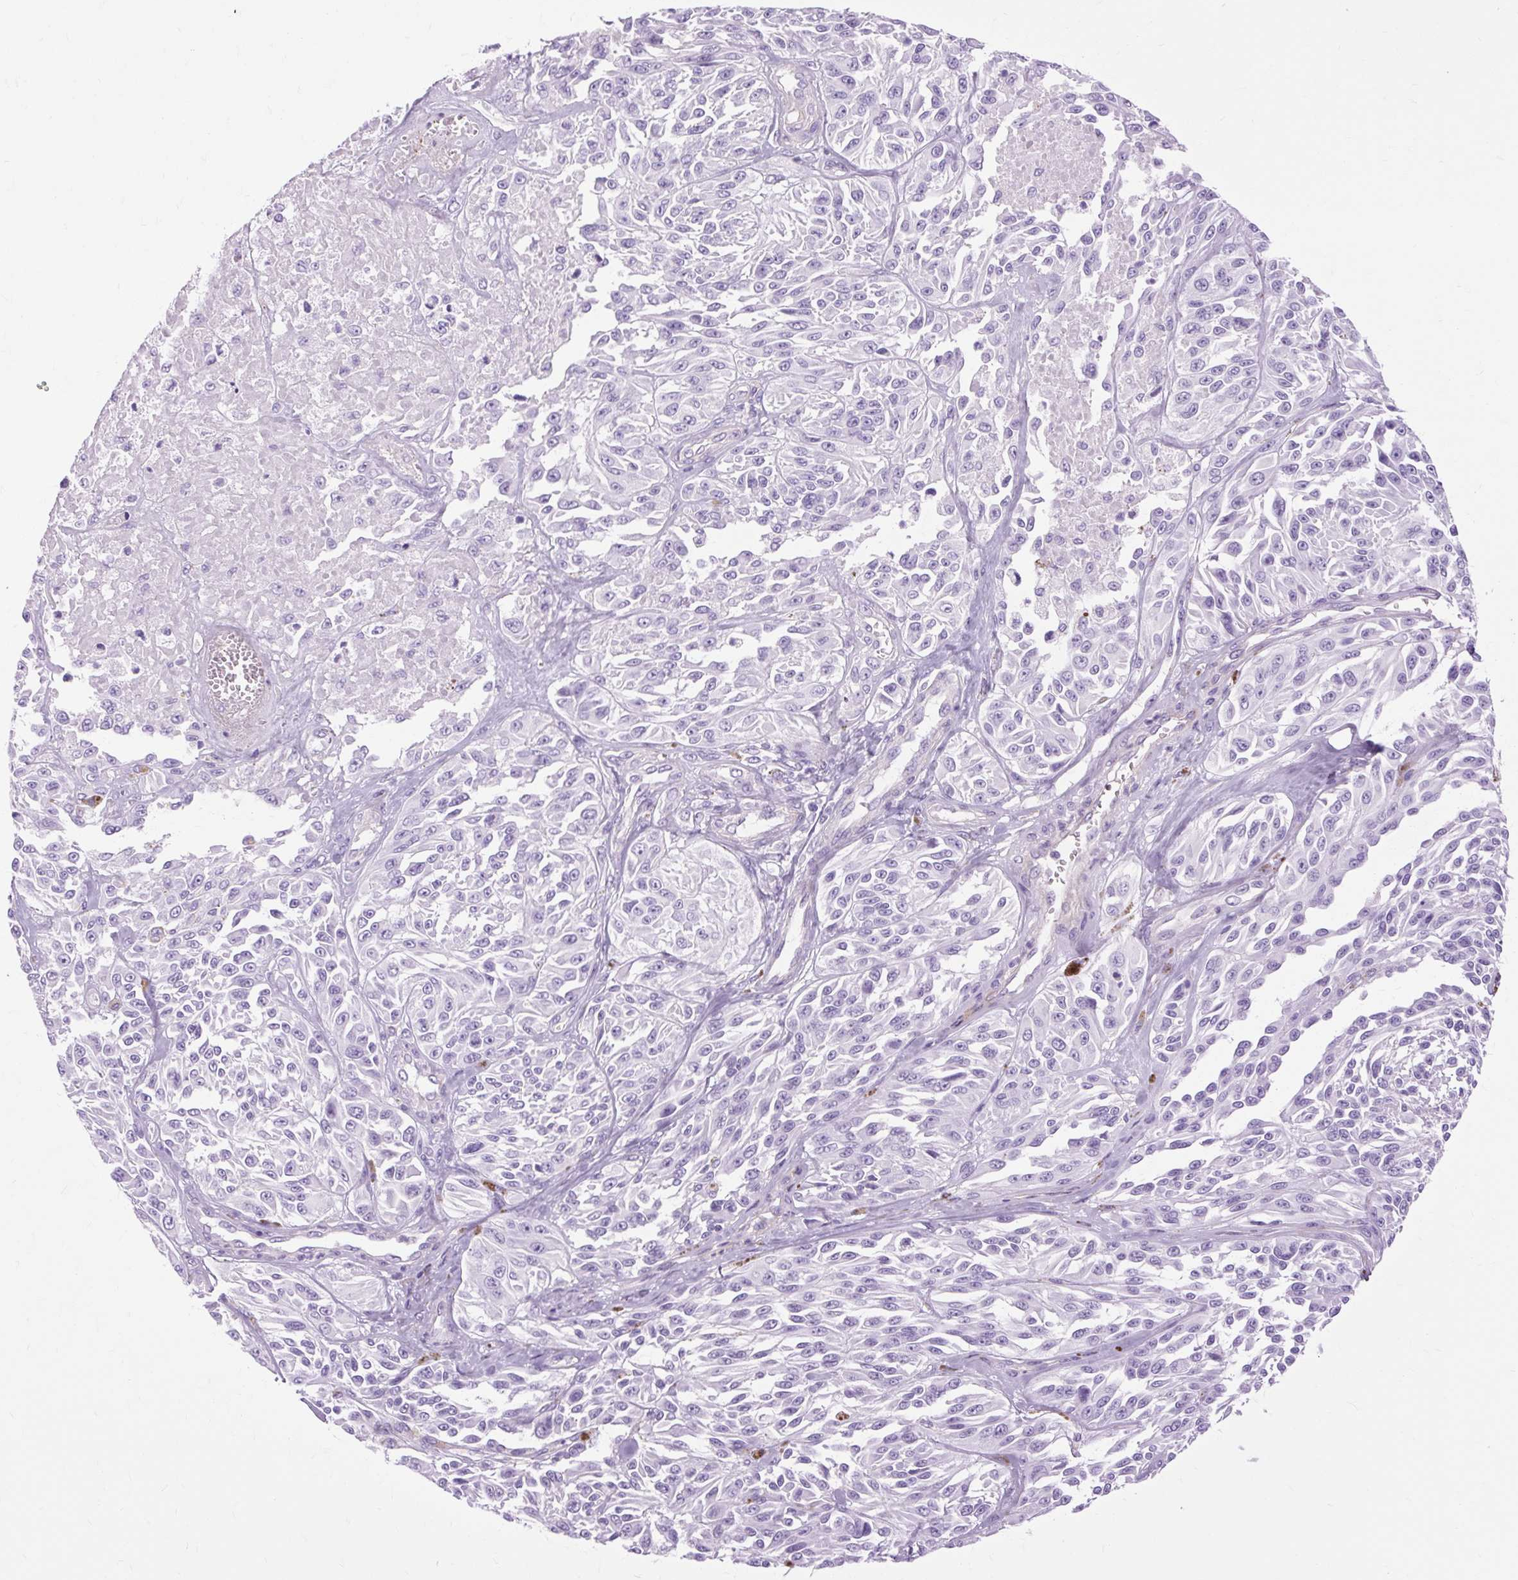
{"staining": {"intensity": "negative", "quantity": "none", "location": "none"}, "tissue": "melanoma", "cell_type": "Tumor cells", "image_type": "cancer", "snomed": [{"axis": "morphology", "description": "Malignant melanoma, NOS"}, {"axis": "topography", "description": "Skin"}], "caption": "High magnification brightfield microscopy of malignant melanoma stained with DAB (brown) and counterstained with hematoxylin (blue): tumor cells show no significant positivity.", "gene": "OOEP", "patient": {"sex": "male", "age": 94}}